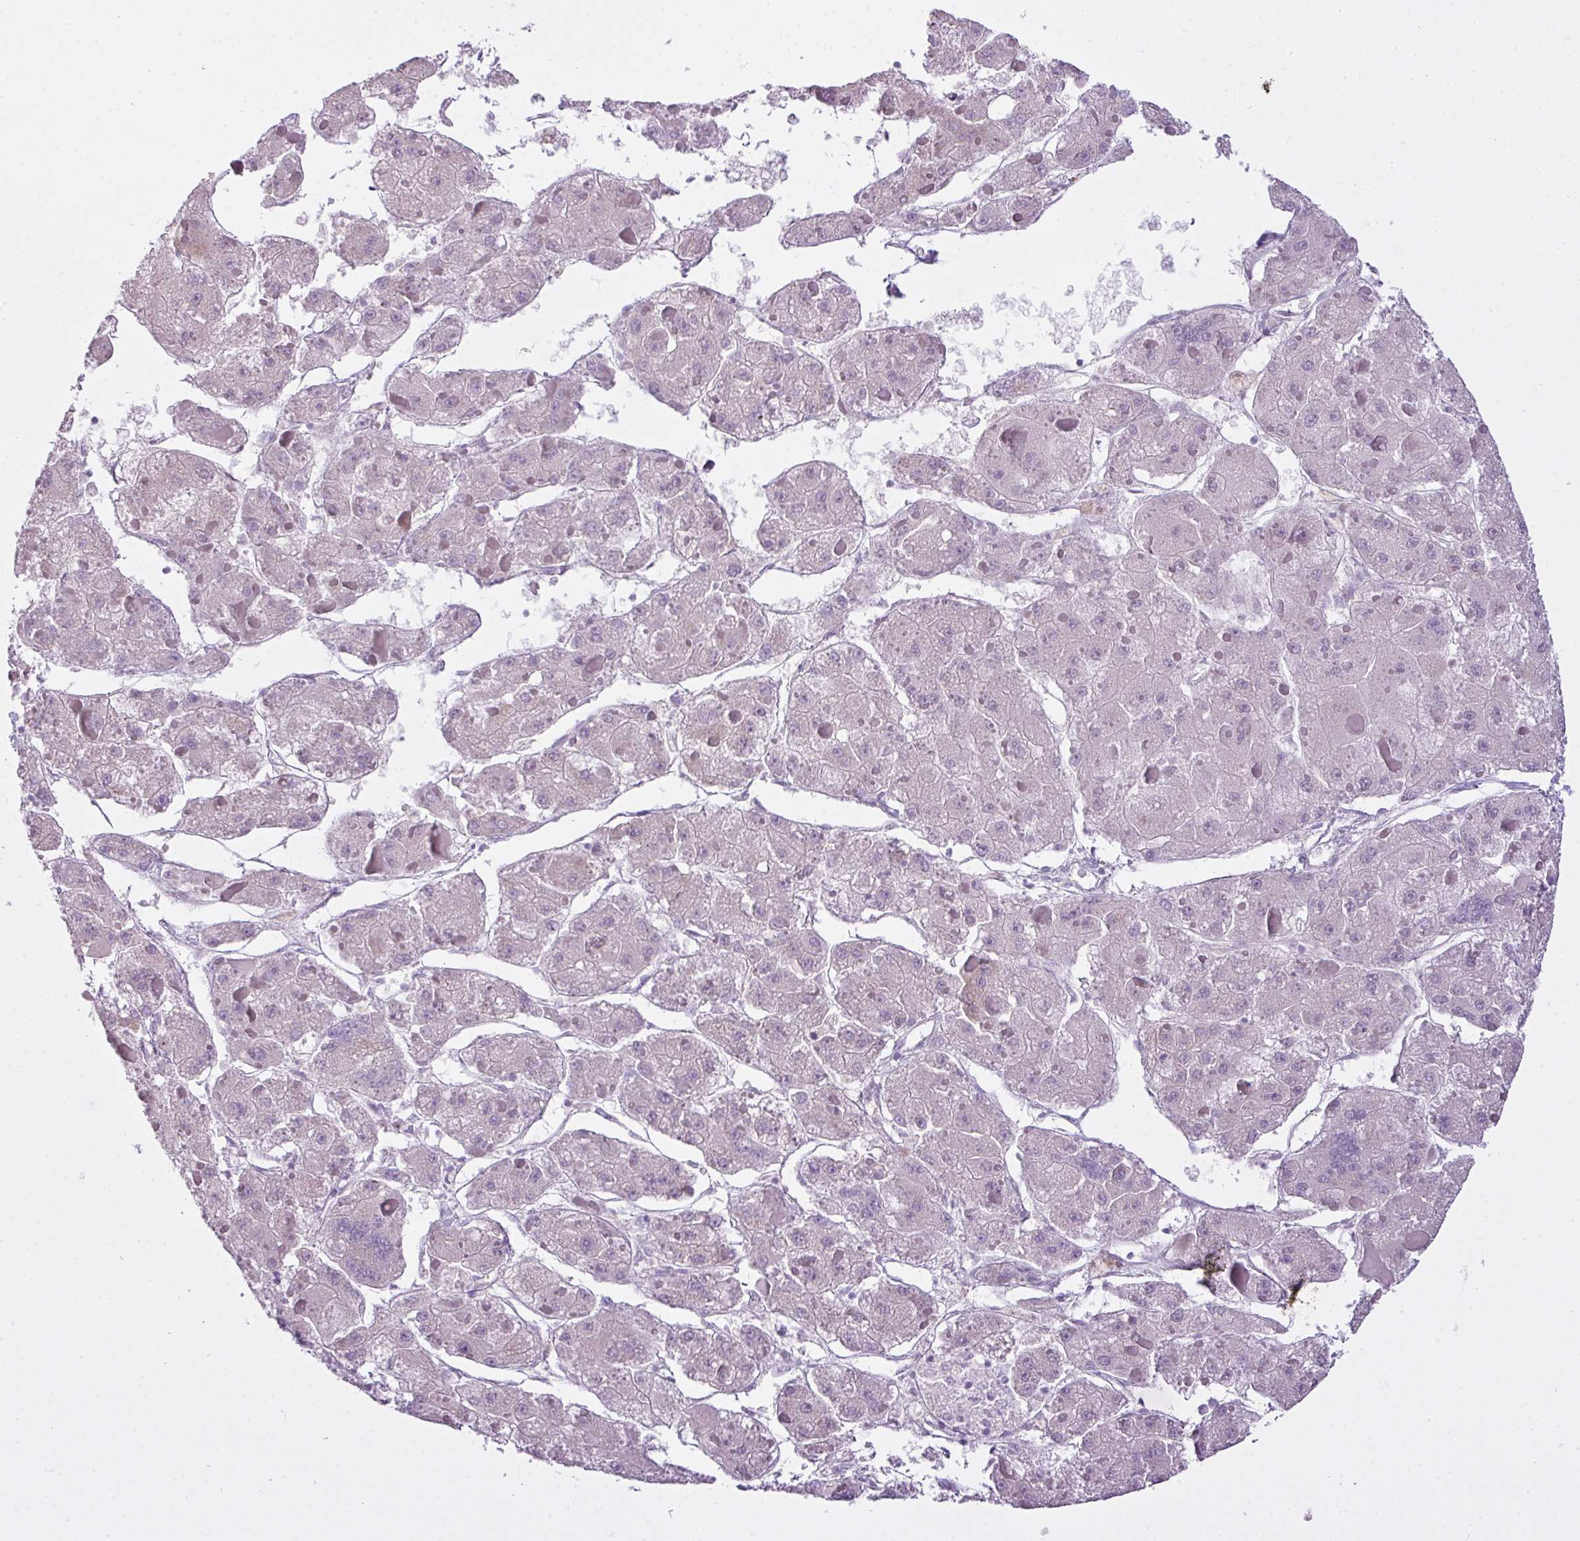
{"staining": {"intensity": "negative", "quantity": "none", "location": "none"}, "tissue": "liver cancer", "cell_type": "Tumor cells", "image_type": "cancer", "snomed": [{"axis": "morphology", "description": "Carcinoma, Hepatocellular, NOS"}, {"axis": "topography", "description": "Liver"}], "caption": "Human liver cancer (hepatocellular carcinoma) stained for a protein using IHC exhibits no expression in tumor cells.", "gene": "FAM43A", "patient": {"sex": "female", "age": 73}}